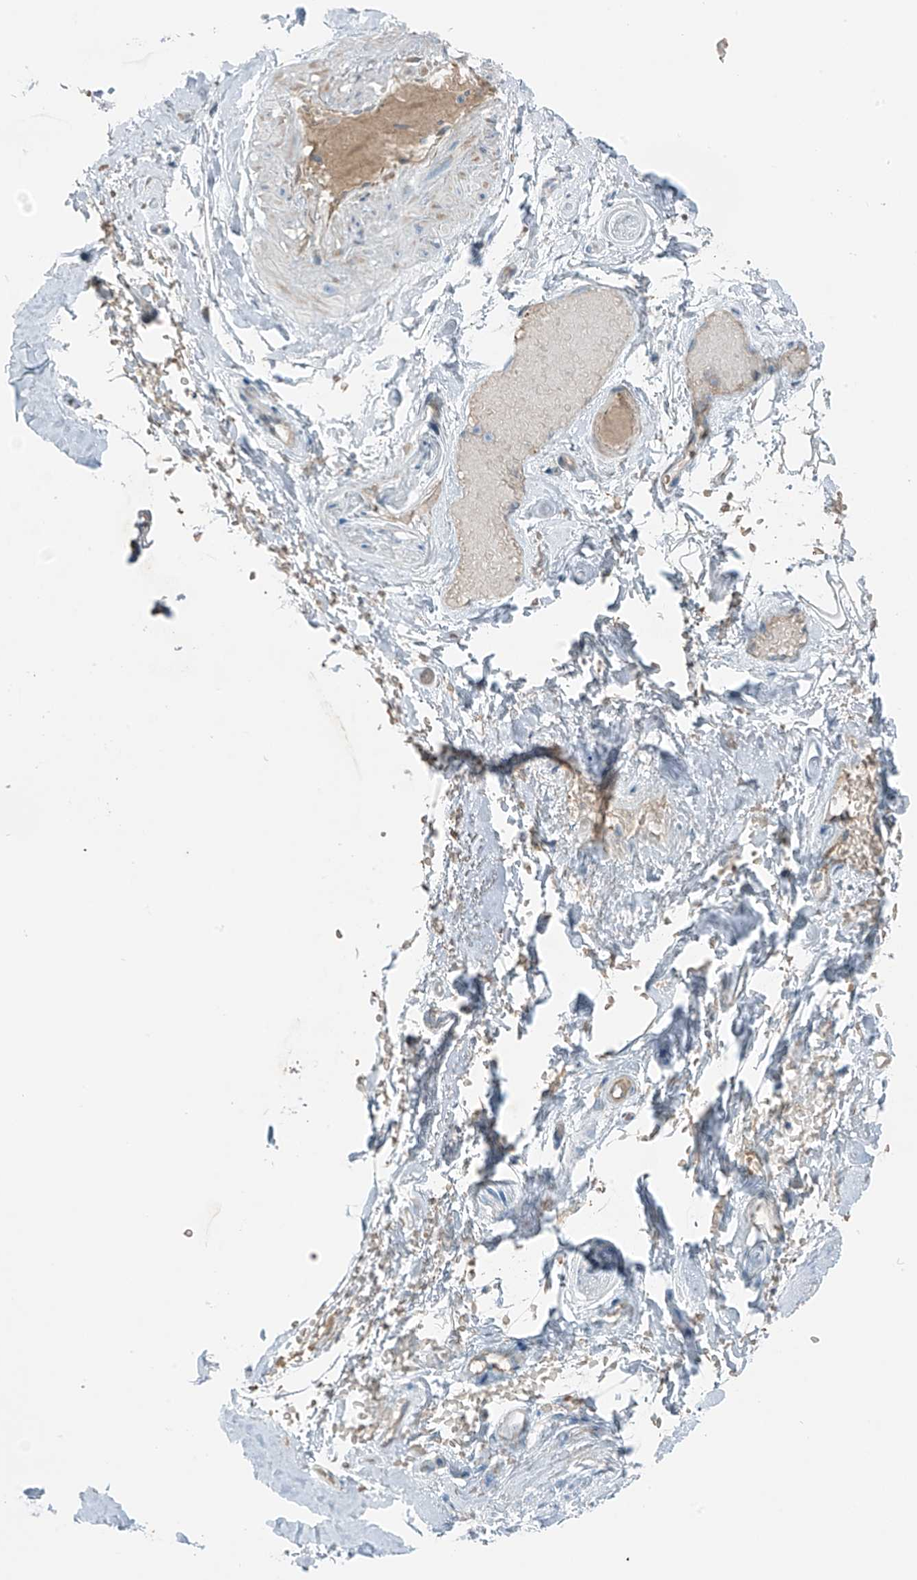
{"staining": {"intensity": "negative", "quantity": "none", "location": "none"}, "tissue": "adipose tissue", "cell_type": "Adipocytes", "image_type": "normal", "snomed": [{"axis": "morphology", "description": "Normal tissue, NOS"}, {"axis": "morphology", "description": "Basal cell carcinoma"}, {"axis": "topography", "description": "Skin"}], "caption": "Protein analysis of benign adipose tissue shows no significant staining in adipocytes.", "gene": "FAM131C", "patient": {"sex": "female", "age": 89}}